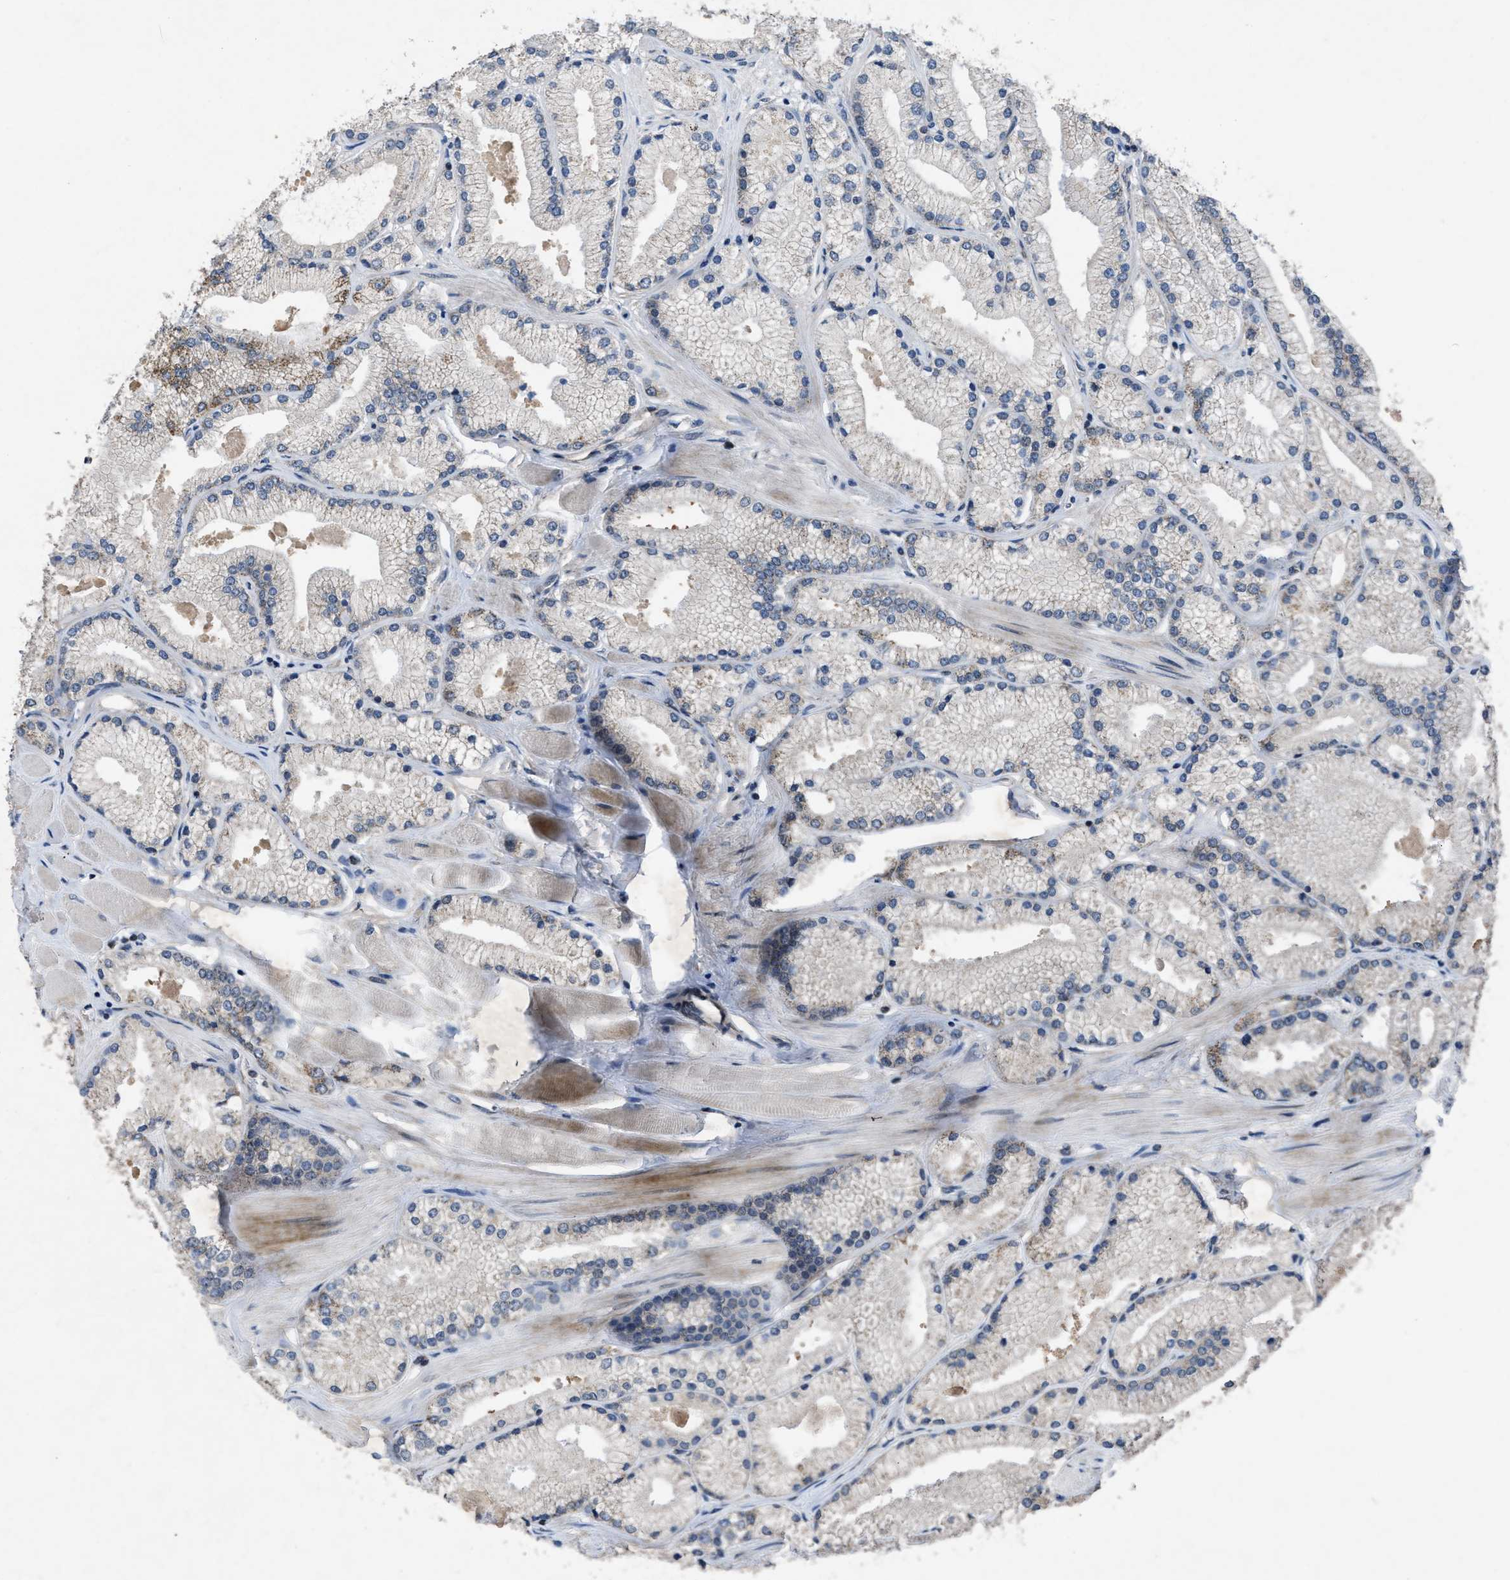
{"staining": {"intensity": "weak", "quantity": "<25%", "location": "cytoplasmic/membranous"}, "tissue": "prostate cancer", "cell_type": "Tumor cells", "image_type": "cancer", "snomed": [{"axis": "morphology", "description": "Adenocarcinoma, High grade"}, {"axis": "topography", "description": "Prostate"}], "caption": "This is an IHC histopathology image of prostate cancer. There is no expression in tumor cells.", "gene": "ZNHIT1", "patient": {"sex": "male", "age": 50}}